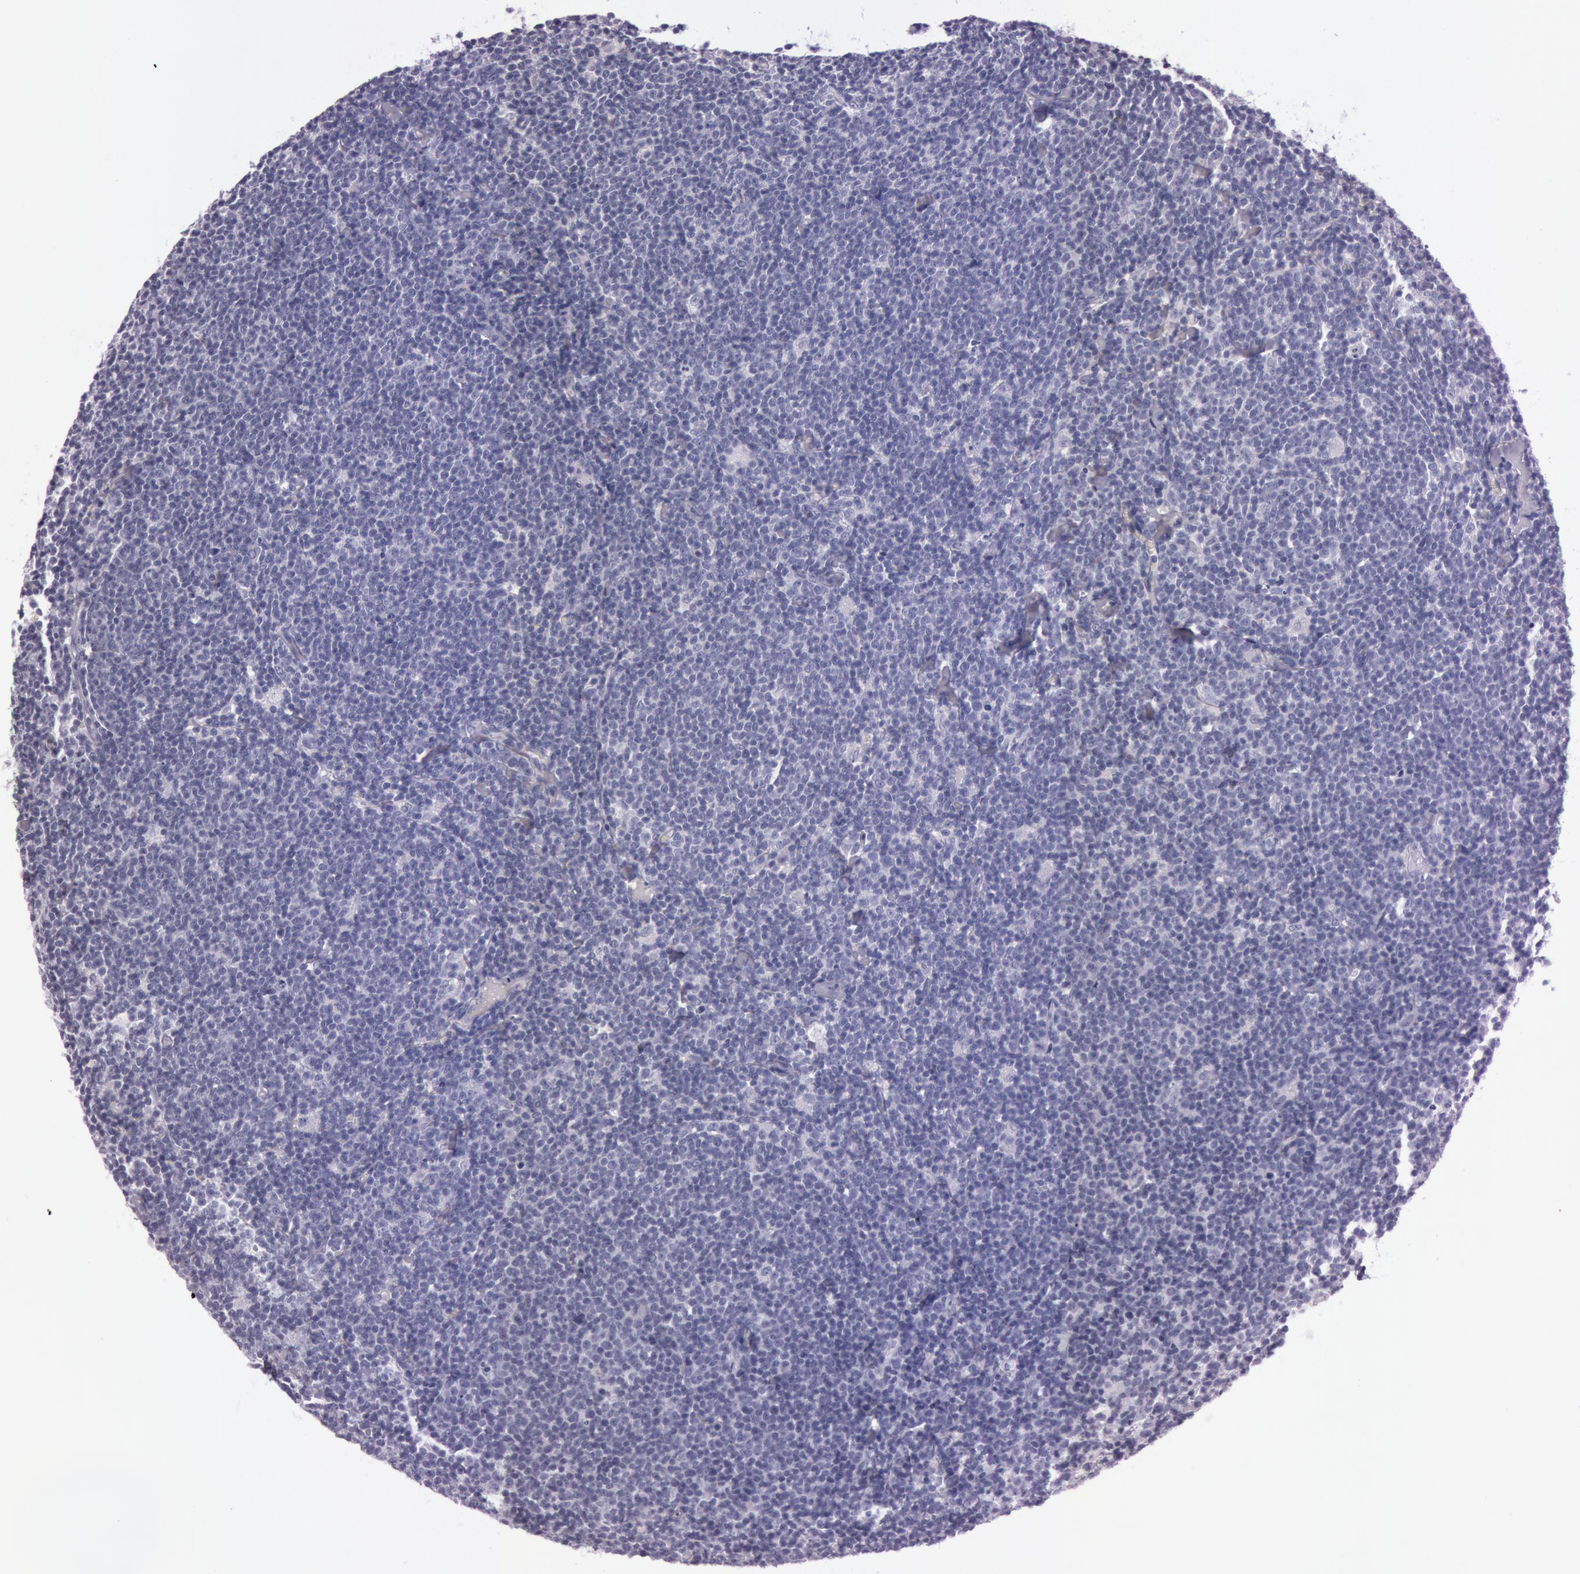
{"staining": {"intensity": "negative", "quantity": "none", "location": "none"}, "tissue": "lymphoma", "cell_type": "Tumor cells", "image_type": "cancer", "snomed": [{"axis": "morphology", "description": "Malignant lymphoma, non-Hodgkin's type, Low grade"}, {"axis": "topography", "description": "Lymph node"}], "caption": "Tumor cells show no significant protein staining in low-grade malignant lymphoma, non-Hodgkin's type. (DAB (3,3'-diaminobenzidine) immunohistochemistry (IHC) visualized using brightfield microscopy, high magnification).", "gene": "S100A7", "patient": {"sex": "male", "age": 65}}